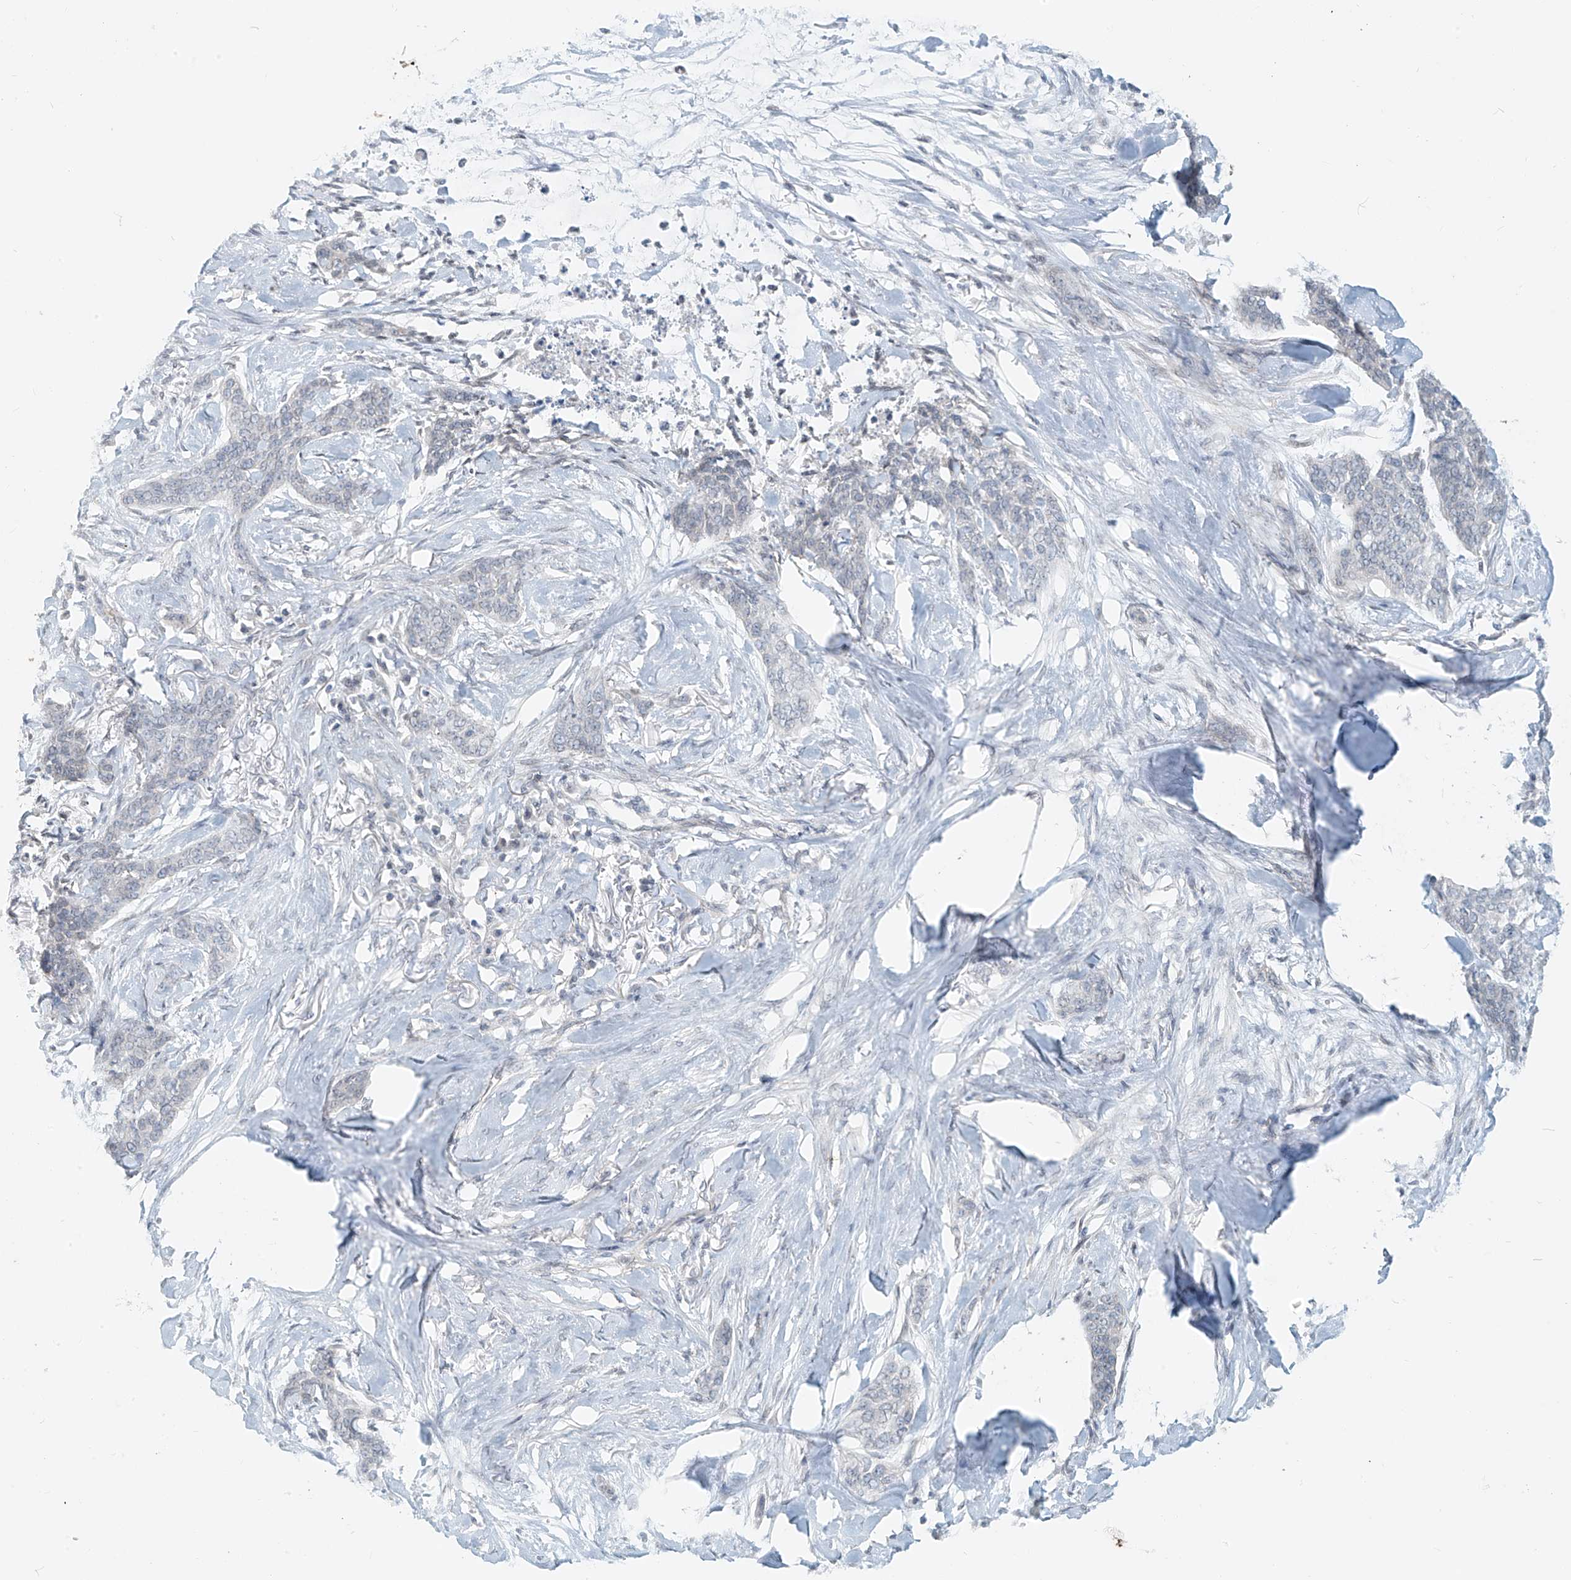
{"staining": {"intensity": "negative", "quantity": "none", "location": "none"}, "tissue": "skin cancer", "cell_type": "Tumor cells", "image_type": "cancer", "snomed": [{"axis": "morphology", "description": "Basal cell carcinoma"}, {"axis": "topography", "description": "Skin"}], "caption": "IHC photomicrograph of human skin cancer (basal cell carcinoma) stained for a protein (brown), which reveals no staining in tumor cells. (Brightfield microscopy of DAB IHC at high magnification).", "gene": "OSBPL7", "patient": {"sex": "female", "age": 64}}